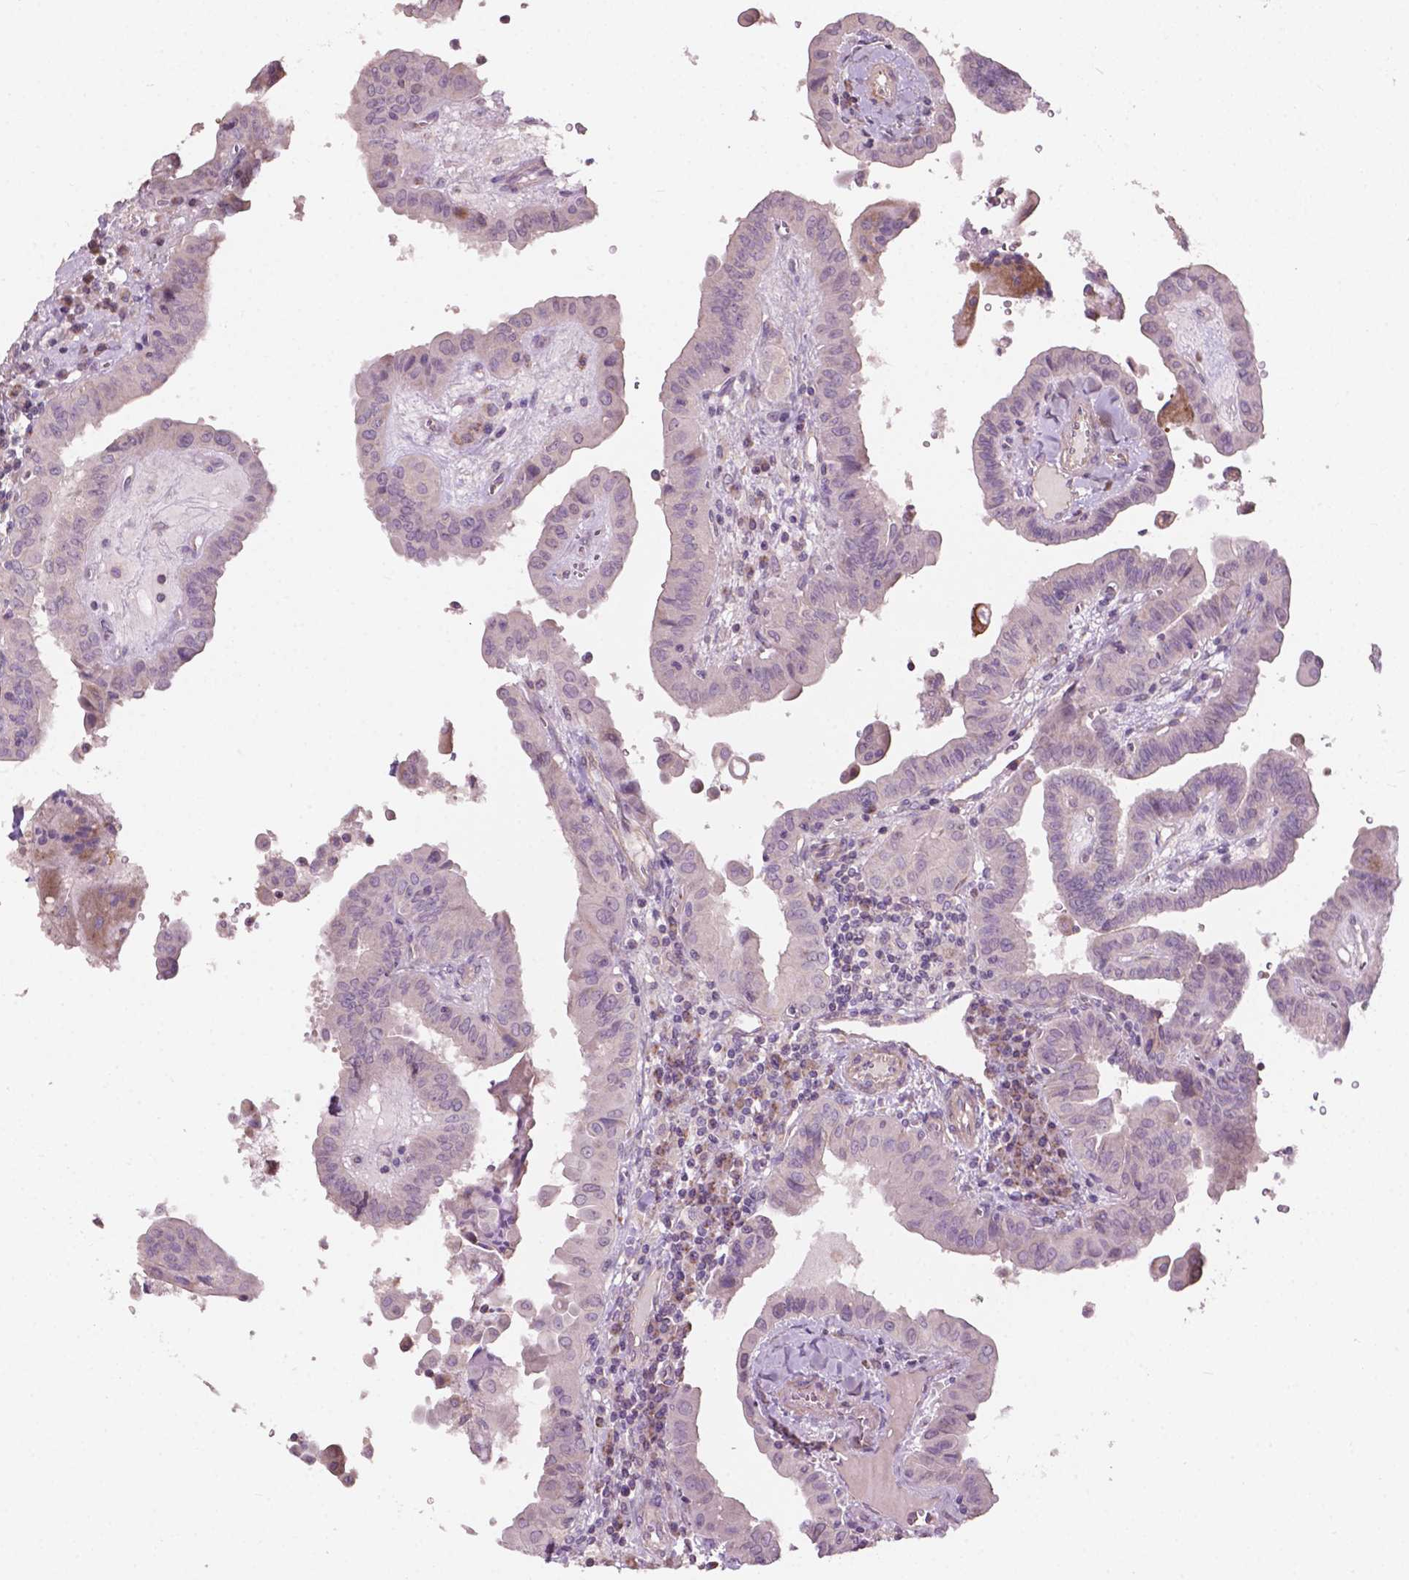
{"staining": {"intensity": "negative", "quantity": "none", "location": "none"}, "tissue": "thyroid cancer", "cell_type": "Tumor cells", "image_type": "cancer", "snomed": [{"axis": "morphology", "description": "Papillary adenocarcinoma, NOS"}, {"axis": "topography", "description": "Thyroid gland"}], "caption": "DAB (3,3'-diaminobenzidine) immunohistochemical staining of thyroid papillary adenocarcinoma exhibits no significant staining in tumor cells.", "gene": "NDUFA10", "patient": {"sex": "female", "age": 37}}